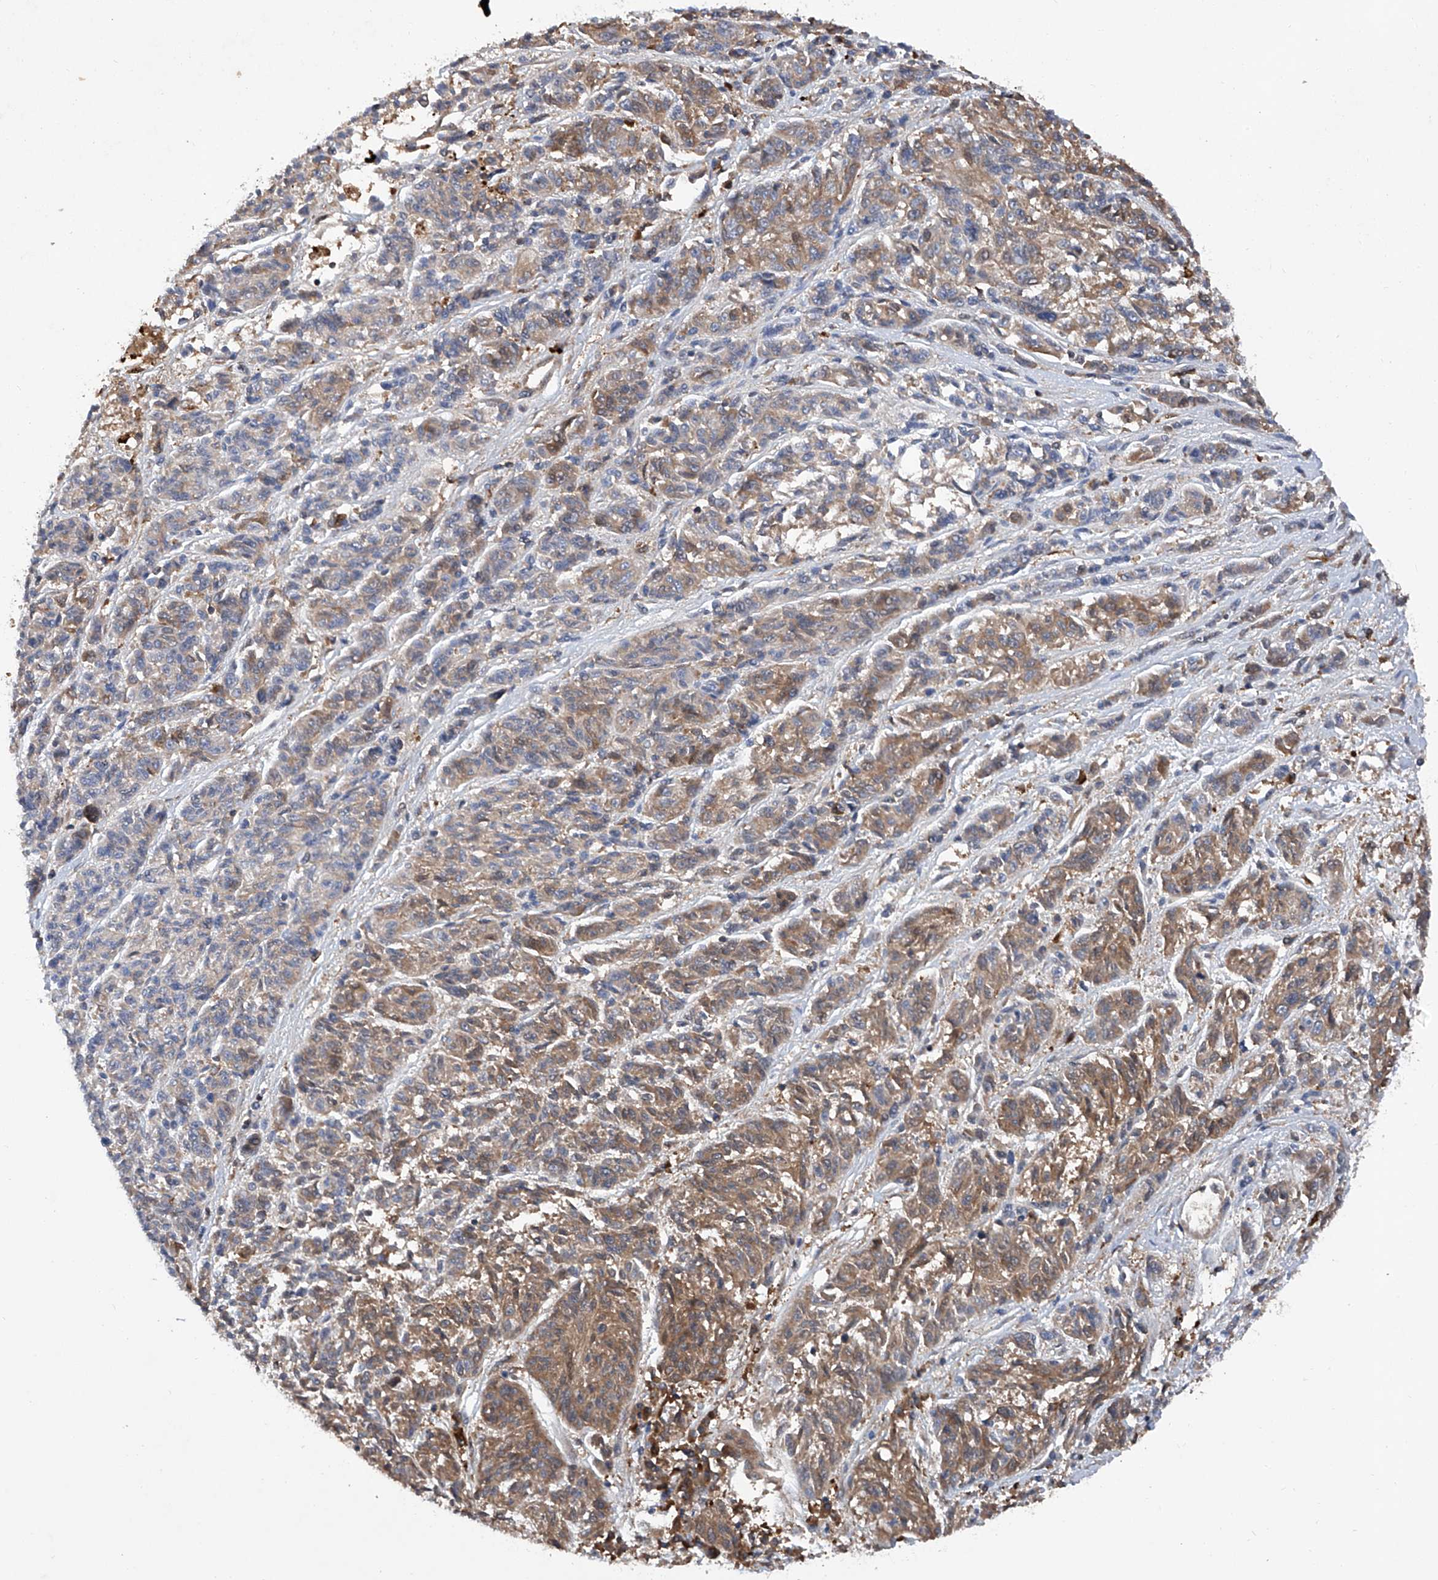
{"staining": {"intensity": "moderate", "quantity": "25%-75%", "location": "cytoplasmic/membranous"}, "tissue": "melanoma", "cell_type": "Tumor cells", "image_type": "cancer", "snomed": [{"axis": "morphology", "description": "Malignant melanoma, NOS"}, {"axis": "topography", "description": "Skin"}], "caption": "This is a photomicrograph of immunohistochemistry staining of malignant melanoma, which shows moderate positivity in the cytoplasmic/membranous of tumor cells.", "gene": "ASCC3", "patient": {"sex": "male", "age": 53}}